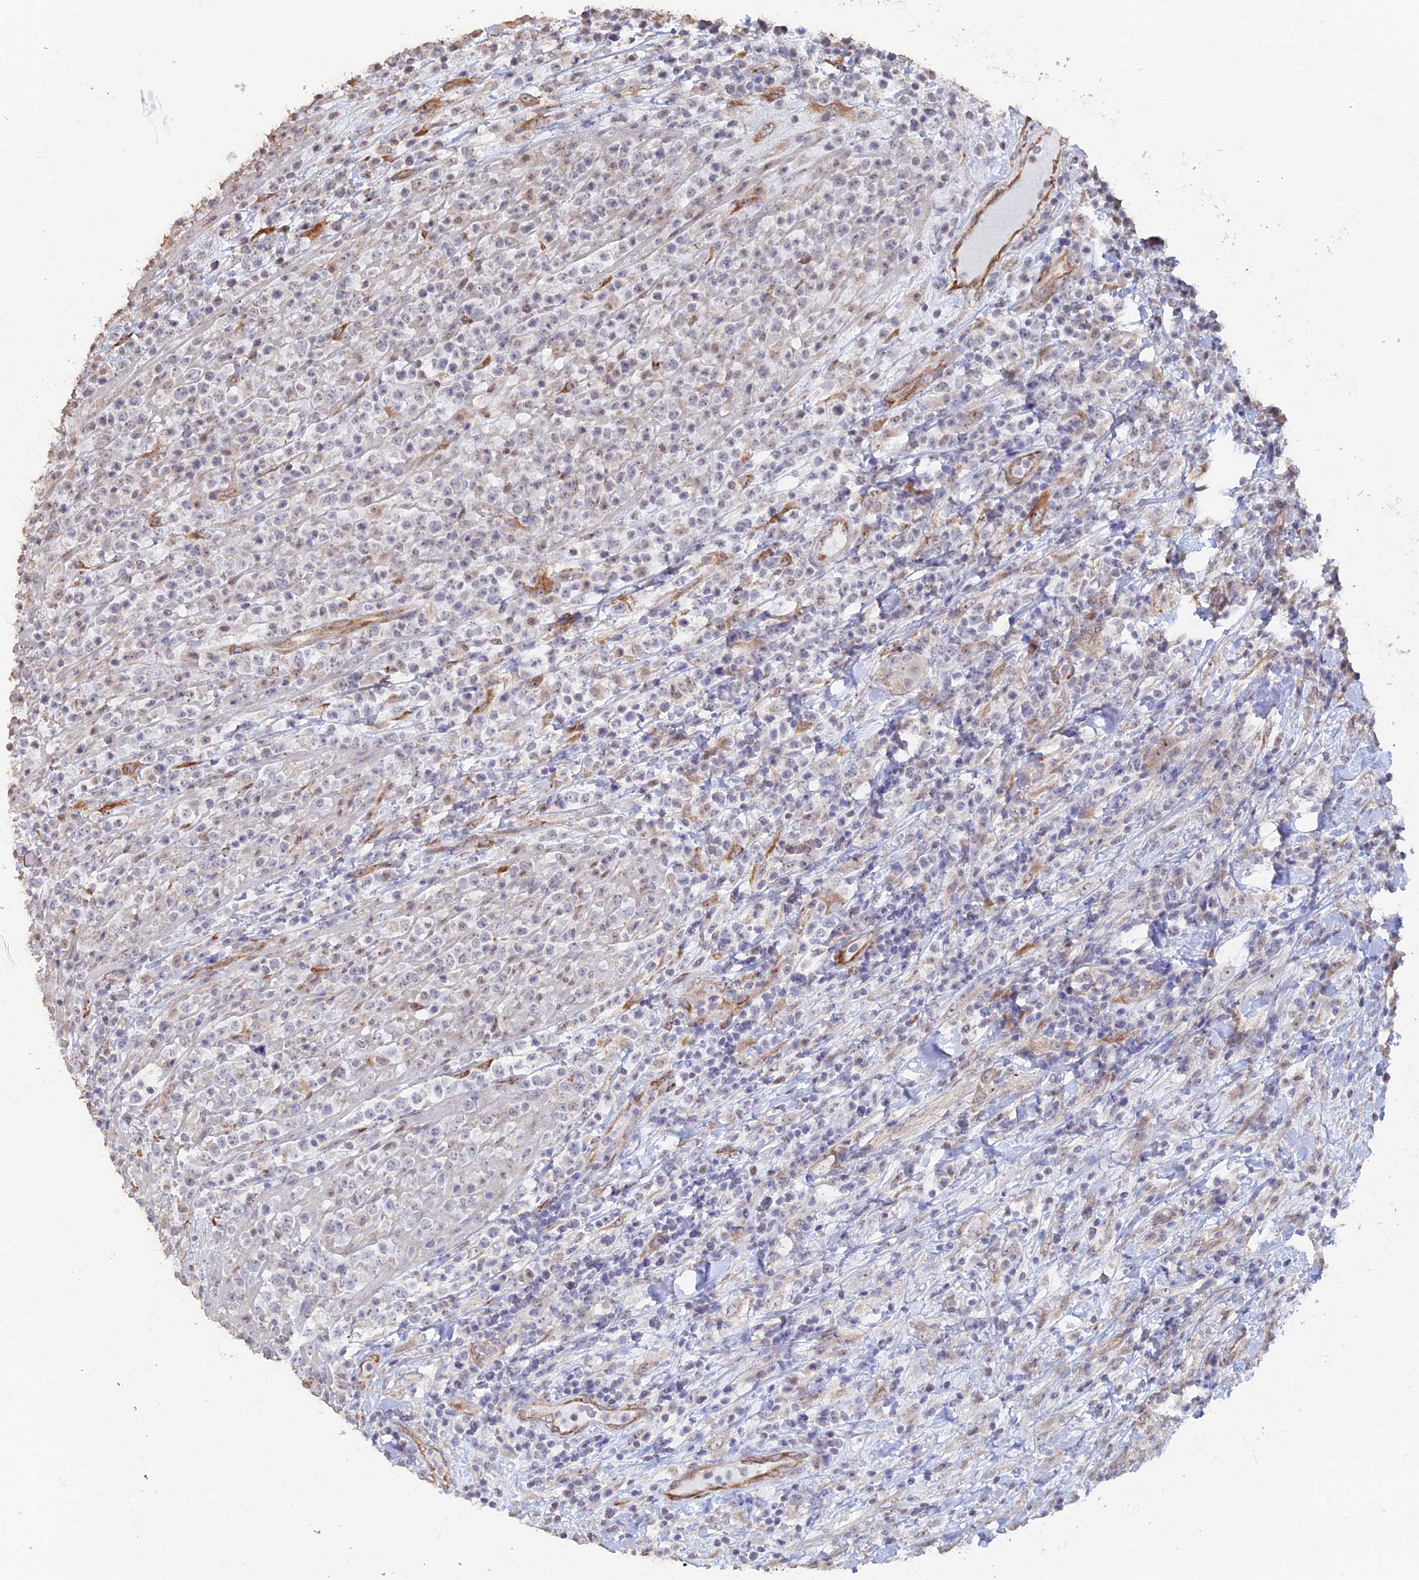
{"staining": {"intensity": "negative", "quantity": "none", "location": "none"}, "tissue": "lymphoma", "cell_type": "Tumor cells", "image_type": "cancer", "snomed": [{"axis": "morphology", "description": "Malignant lymphoma, non-Hodgkin's type, High grade"}, {"axis": "topography", "description": "Colon"}], "caption": "High power microscopy image of an IHC micrograph of high-grade malignant lymphoma, non-Hodgkin's type, revealing no significant expression in tumor cells. (DAB (3,3'-diaminobenzidine) immunohistochemistry (IHC) visualized using brightfield microscopy, high magnification).", "gene": "SEMG2", "patient": {"sex": "female", "age": 53}}